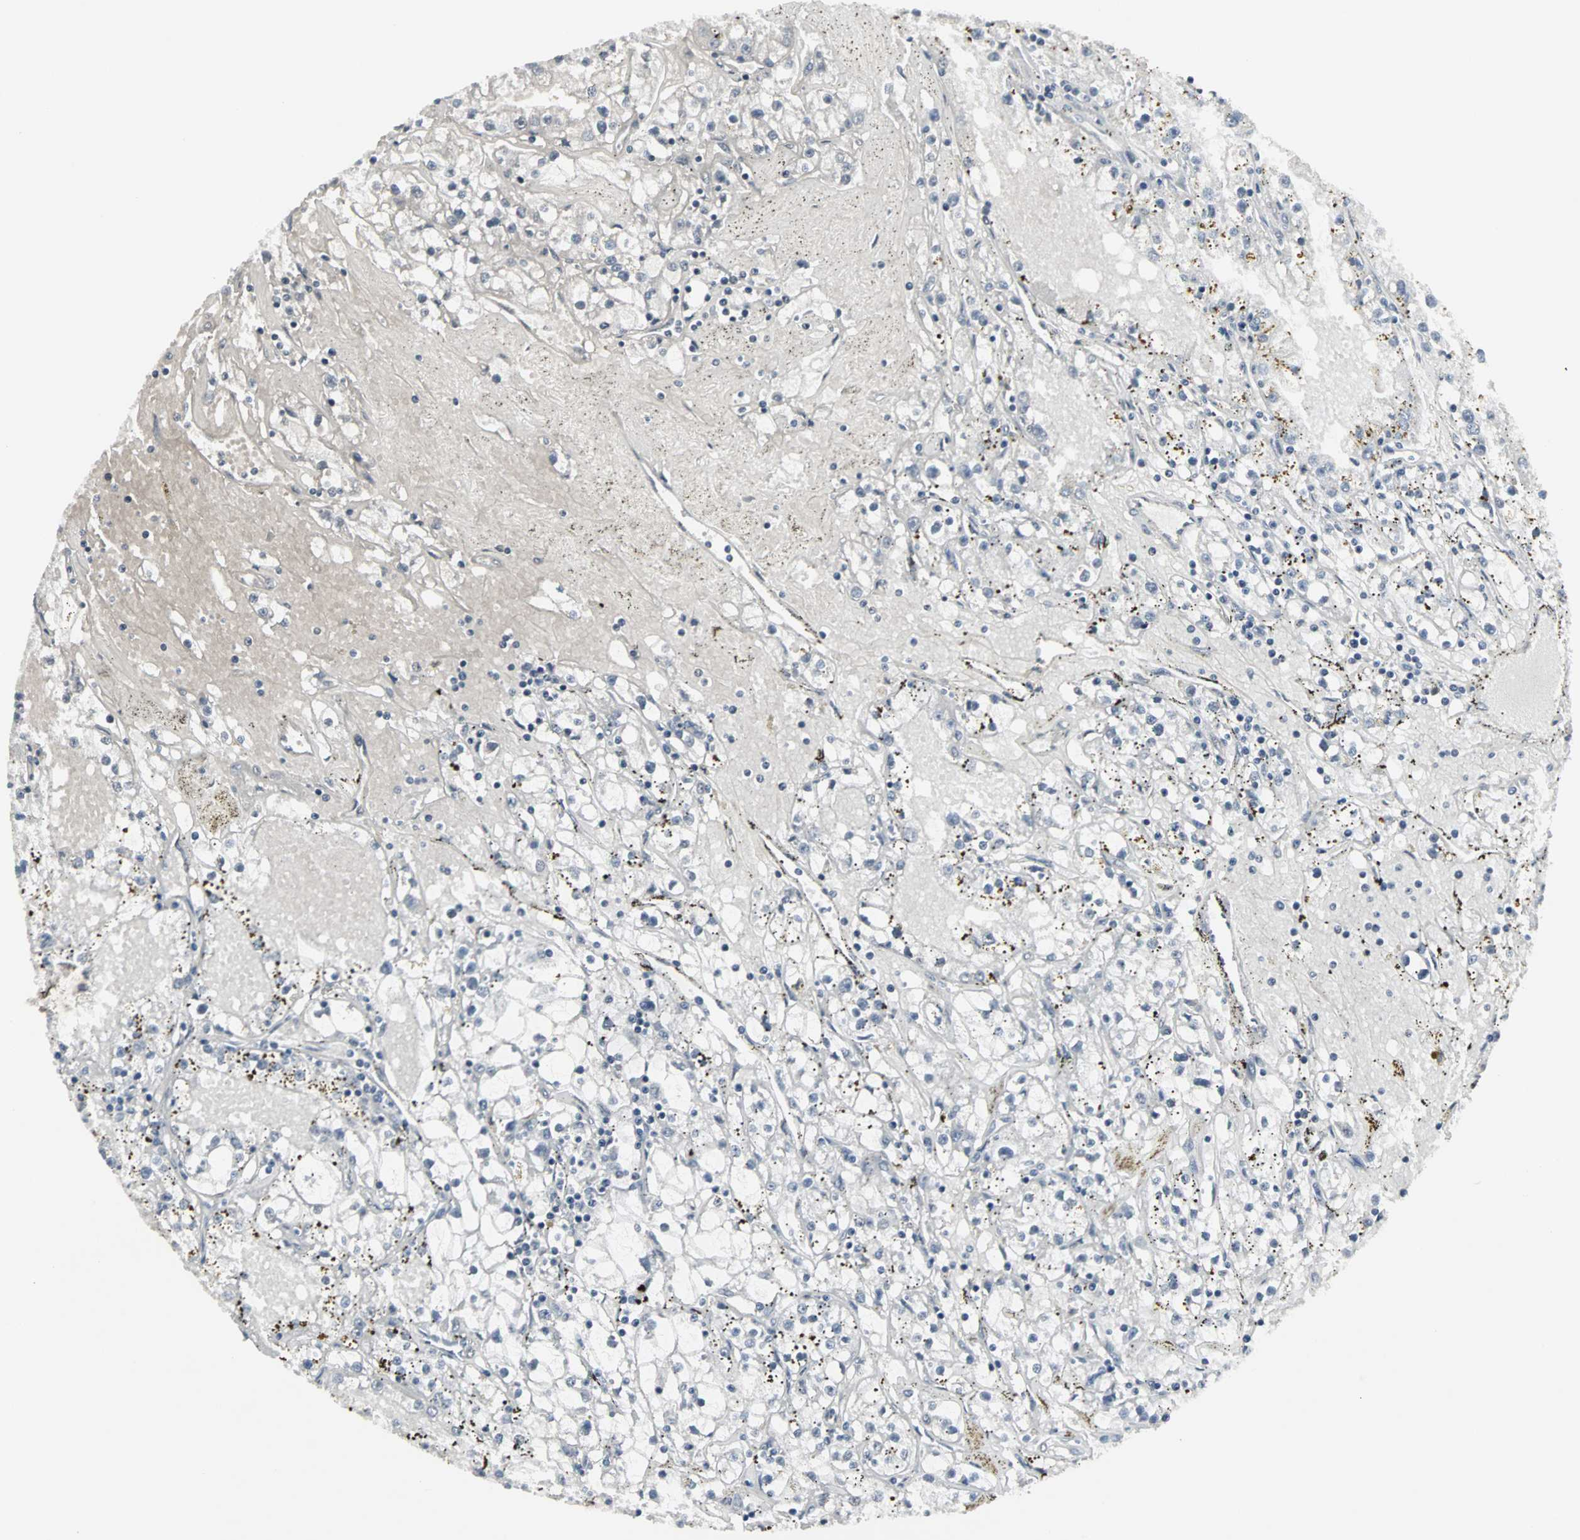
{"staining": {"intensity": "negative", "quantity": "none", "location": "none"}, "tissue": "renal cancer", "cell_type": "Tumor cells", "image_type": "cancer", "snomed": [{"axis": "morphology", "description": "Adenocarcinoma, NOS"}, {"axis": "topography", "description": "Kidney"}], "caption": "Immunohistochemical staining of renal cancer (adenocarcinoma) demonstrates no significant positivity in tumor cells.", "gene": "PNKP", "patient": {"sex": "male", "age": 56}}